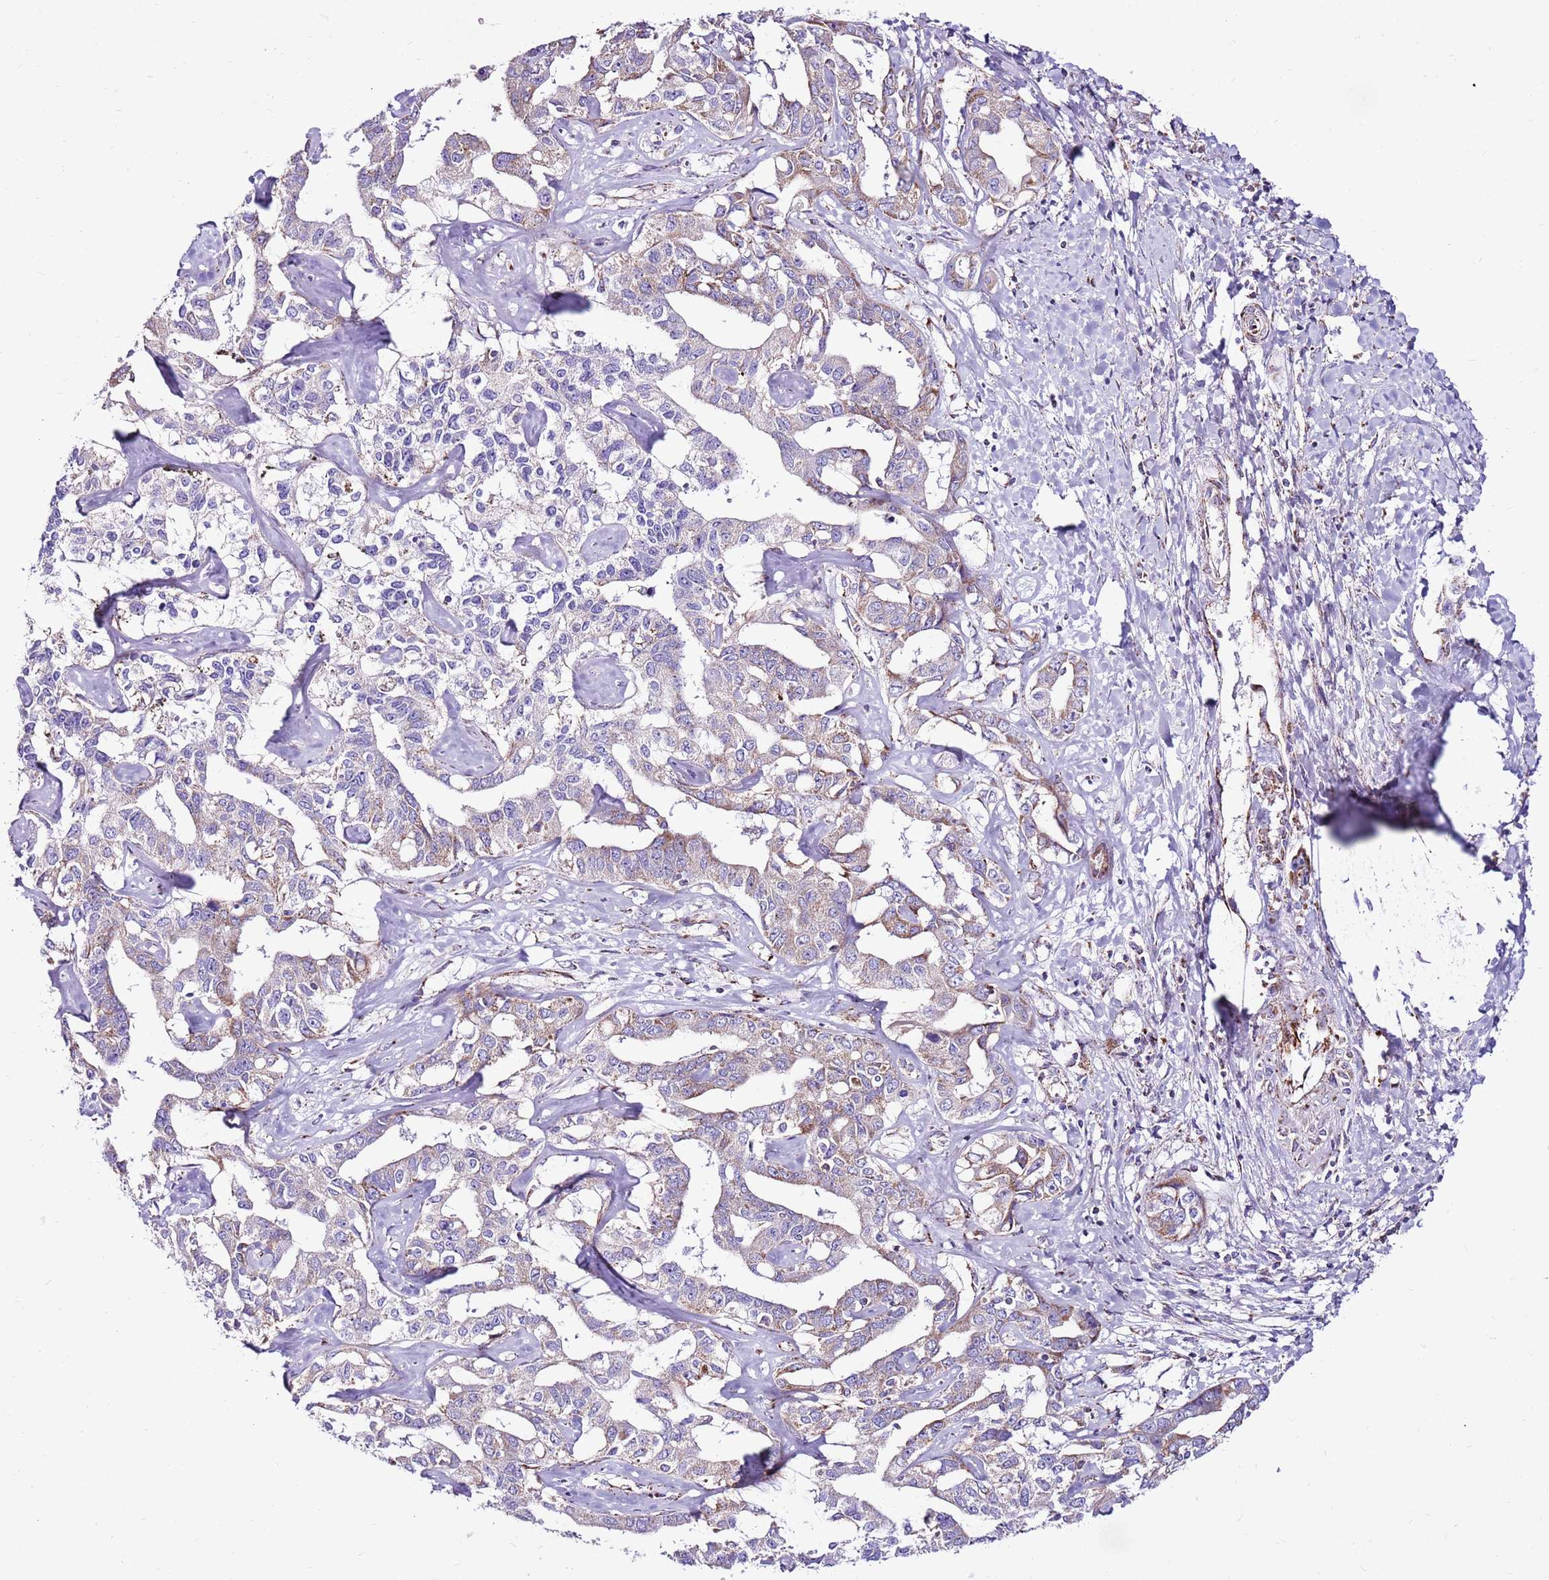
{"staining": {"intensity": "moderate", "quantity": "<25%", "location": "cytoplasmic/membranous"}, "tissue": "liver cancer", "cell_type": "Tumor cells", "image_type": "cancer", "snomed": [{"axis": "morphology", "description": "Cholangiocarcinoma"}, {"axis": "topography", "description": "Liver"}], "caption": "Brown immunohistochemical staining in liver cholangiocarcinoma demonstrates moderate cytoplasmic/membranous staining in approximately <25% of tumor cells. The staining is performed using DAB (3,3'-diaminobenzidine) brown chromogen to label protein expression. The nuclei are counter-stained blue using hematoxylin.", "gene": "HECTD4", "patient": {"sex": "male", "age": 59}}